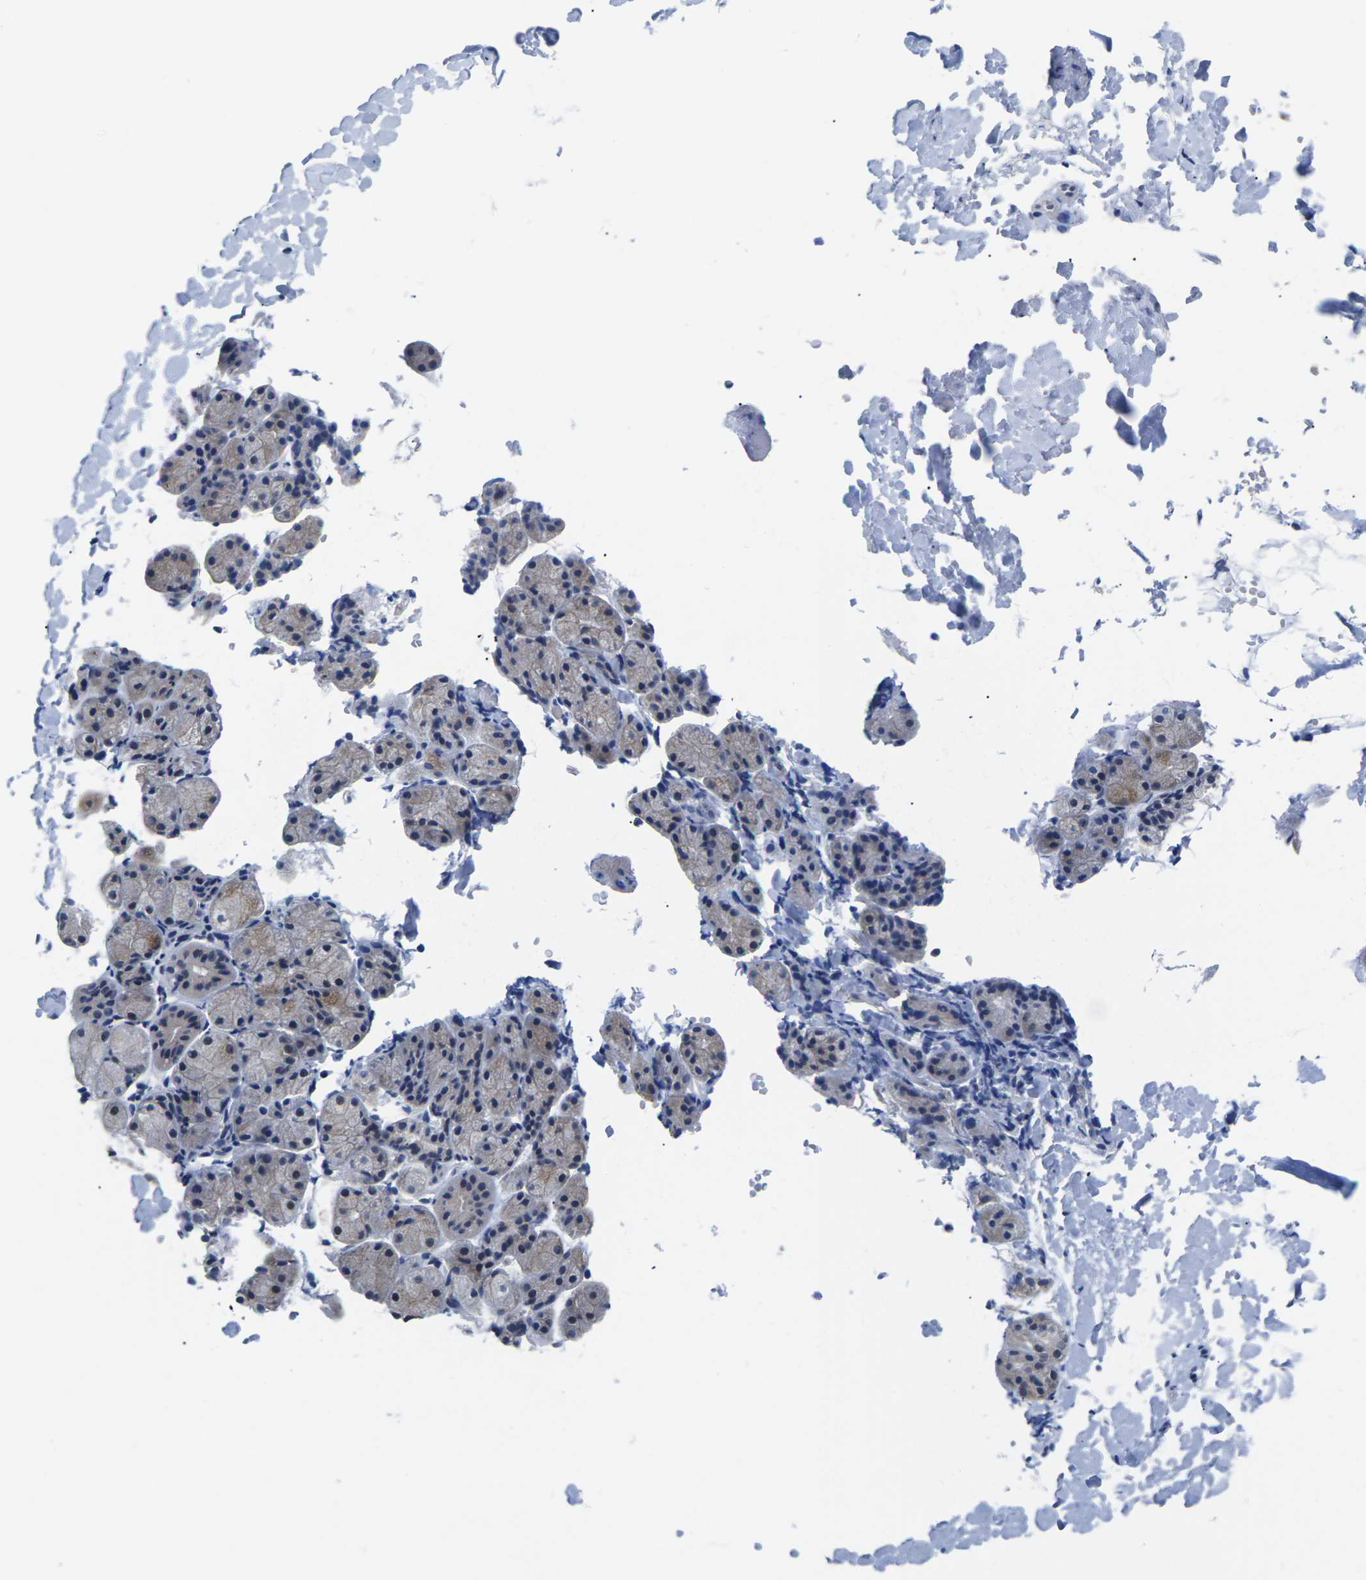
{"staining": {"intensity": "strong", "quantity": "<25%", "location": "cytoplasmic/membranous"}, "tissue": "salivary gland", "cell_type": "Glandular cells", "image_type": "normal", "snomed": [{"axis": "morphology", "description": "Normal tissue, NOS"}, {"axis": "topography", "description": "Salivary gland"}], "caption": "IHC of unremarkable human salivary gland displays medium levels of strong cytoplasmic/membranous expression in about <25% of glandular cells.", "gene": "ST6GAL2", "patient": {"sex": "female", "age": 24}}